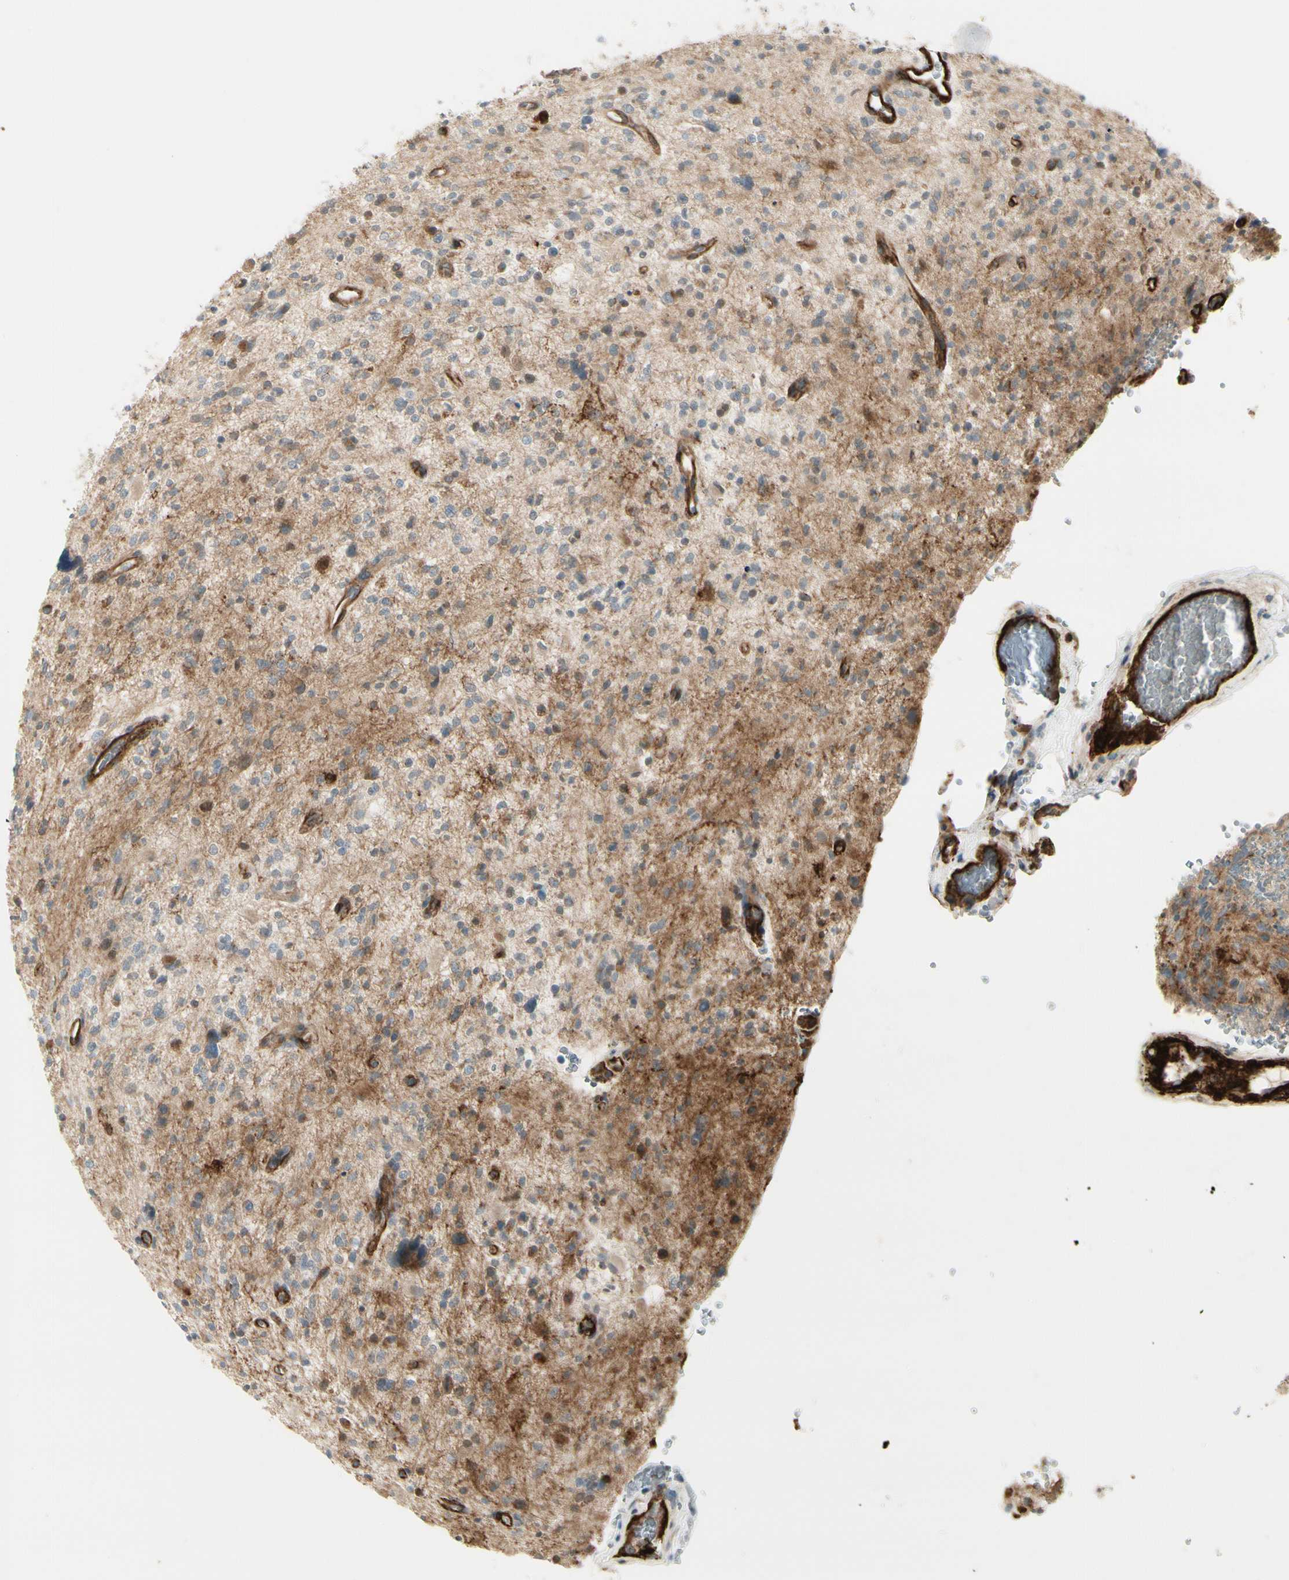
{"staining": {"intensity": "moderate", "quantity": "<25%", "location": "cytoplasmic/membranous,nuclear"}, "tissue": "glioma", "cell_type": "Tumor cells", "image_type": "cancer", "snomed": [{"axis": "morphology", "description": "Glioma, malignant, High grade"}, {"axis": "topography", "description": "Brain"}], "caption": "An image of glioma stained for a protein displays moderate cytoplasmic/membranous and nuclear brown staining in tumor cells.", "gene": "MCAM", "patient": {"sex": "male", "age": 48}}